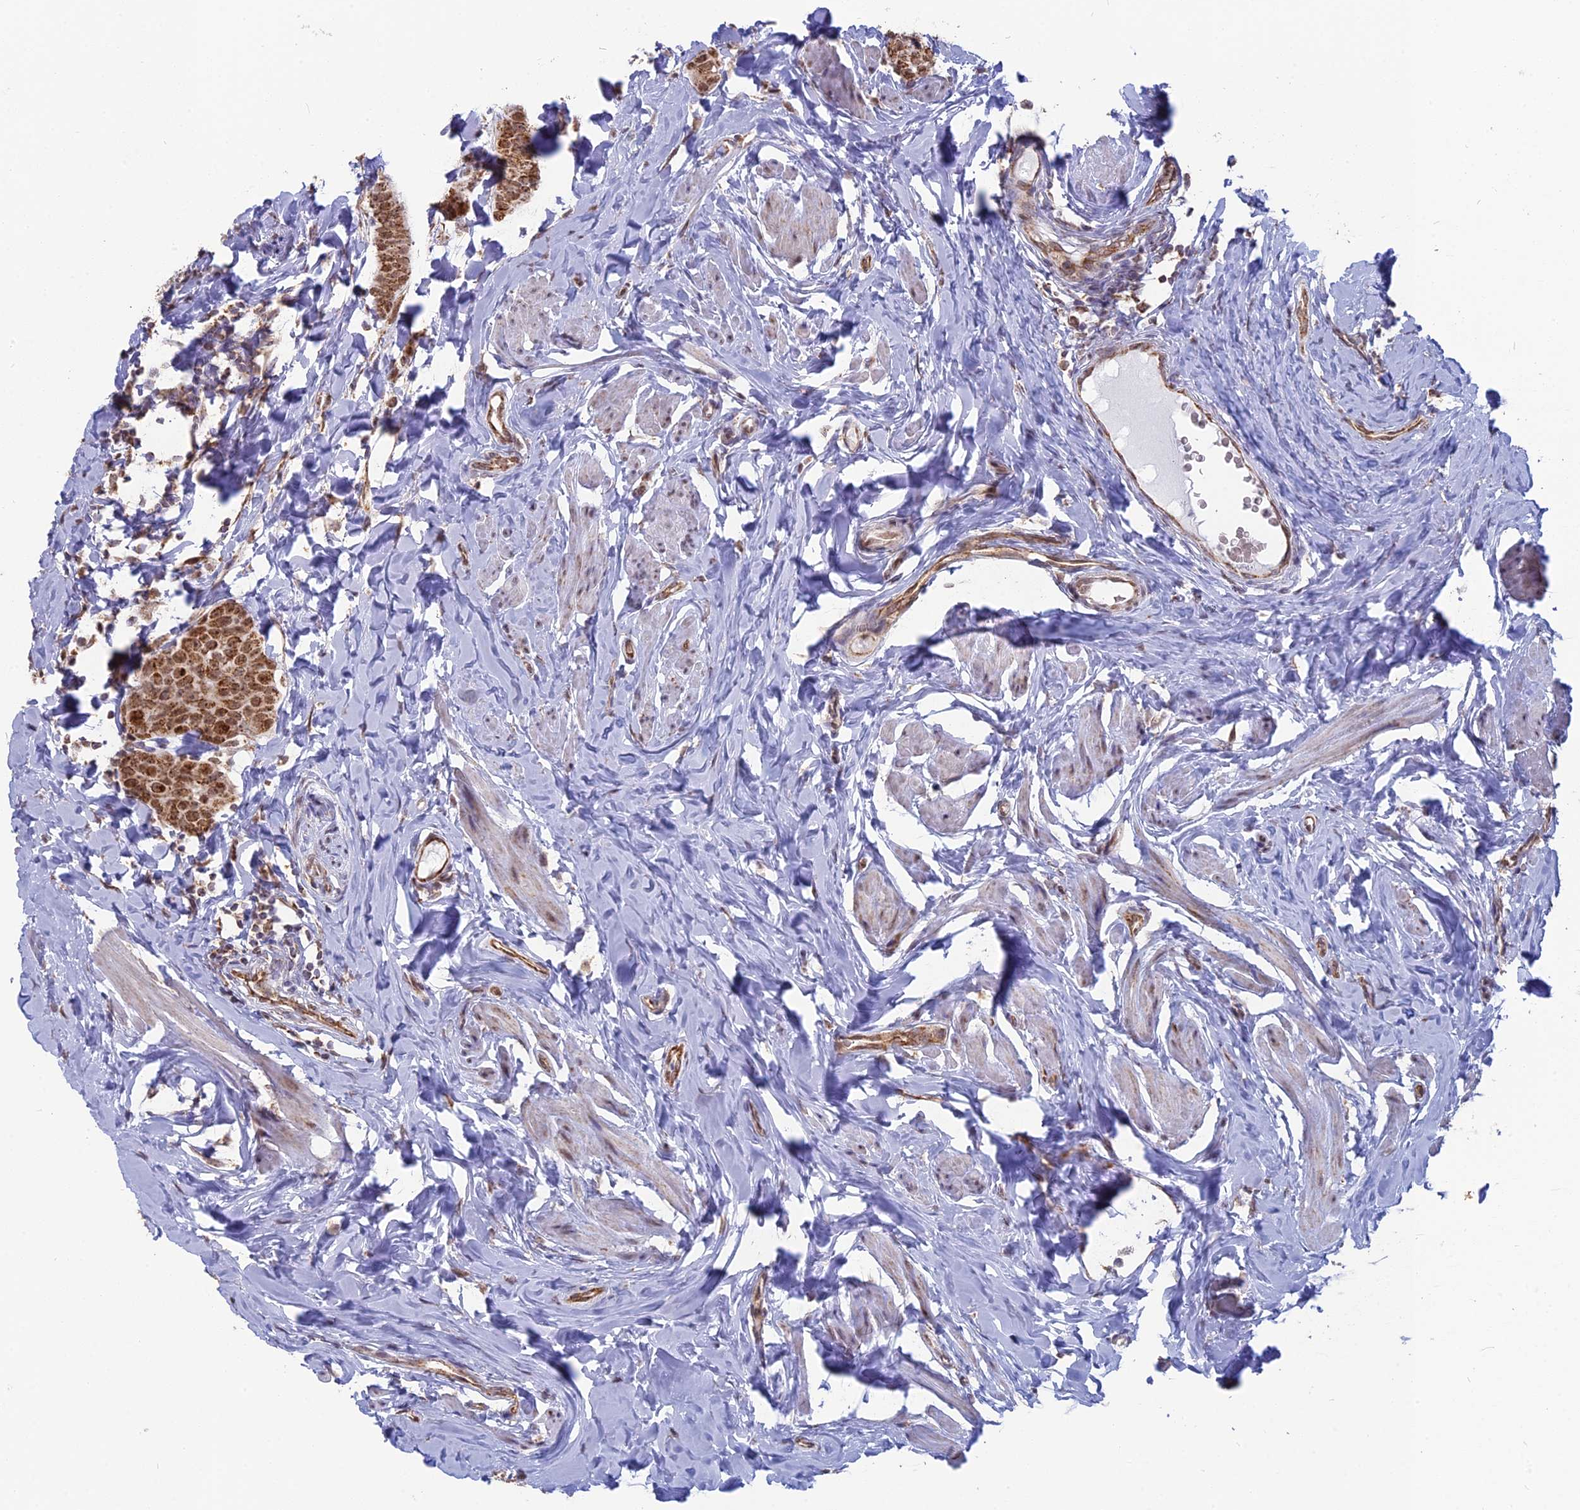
{"staining": {"intensity": "strong", "quantity": ">75%", "location": "cytoplasmic/membranous"}, "tissue": "breast cancer", "cell_type": "Tumor cells", "image_type": "cancer", "snomed": [{"axis": "morphology", "description": "Duct carcinoma"}, {"axis": "topography", "description": "Breast"}], "caption": "Protein expression analysis of infiltrating ductal carcinoma (breast) displays strong cytoplasmic/membranous expression in approximately >75% of tumor cells. (IHC, brightfield microscopy, high magnification).", "gene": "ARHGAP40", "patient": {"sex": "female", "age": 40}}